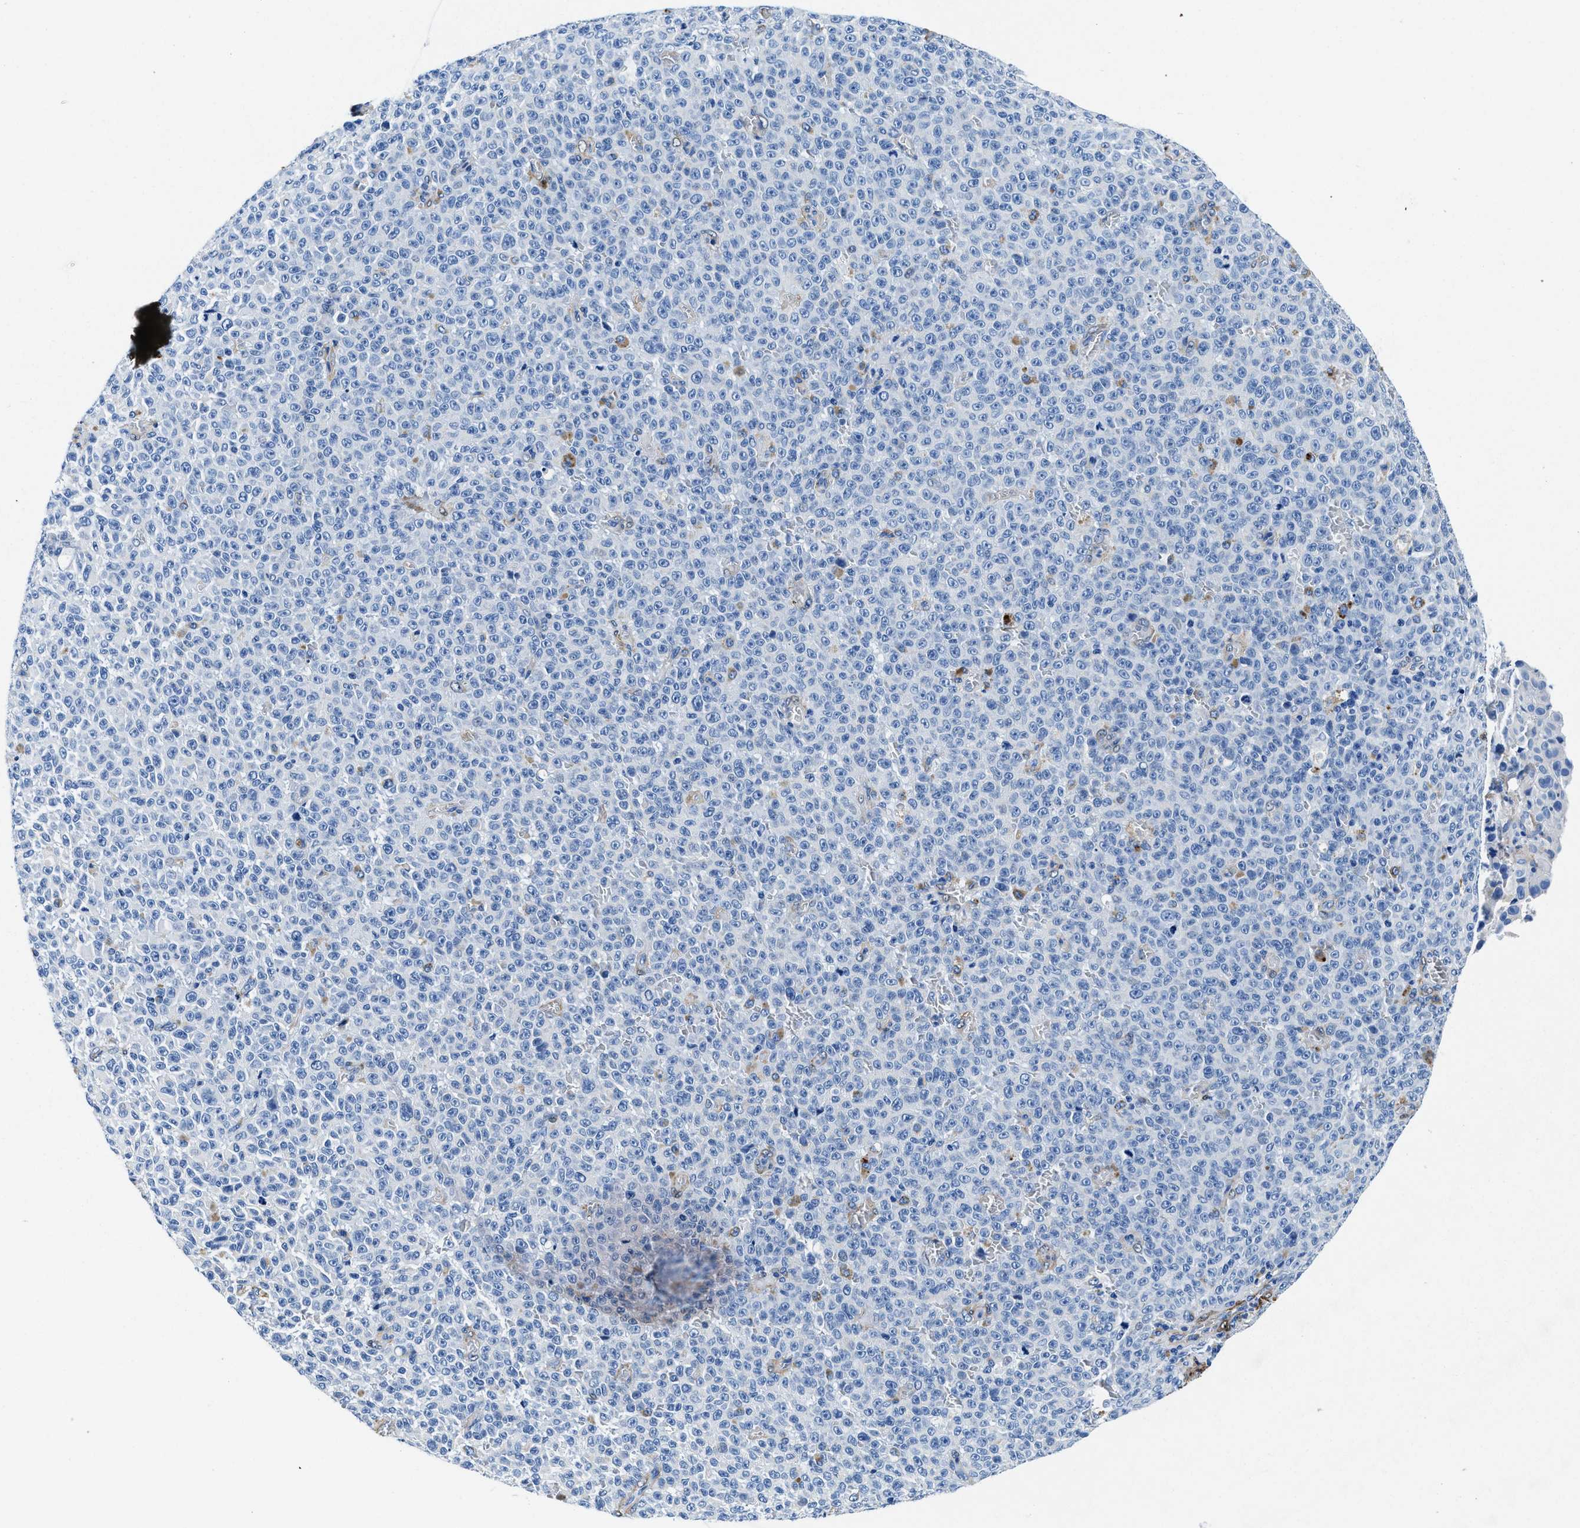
{"staining": {"intensity": "negative", "quantity": "none", "location": "none"}, "tissue": "melanoma", "cell_type": "Tumor cells", "image_type": "cancer", "snomed": [{"axis": "morphology", "description": "Malignant melanoma, NOS"}, {"axis": "topography", "description": "Skin"}], "caption": "IHC histopathology image of human melanoma stained for a protein (brown), which demonstrates no positivity in tumor cells. (DAB (3,3'-diaminobenzidine) IHC visualized using brightfield microscopy, high magnification).", "gene": "TEX261", "patient": {"sex": "female", "age": 82}}